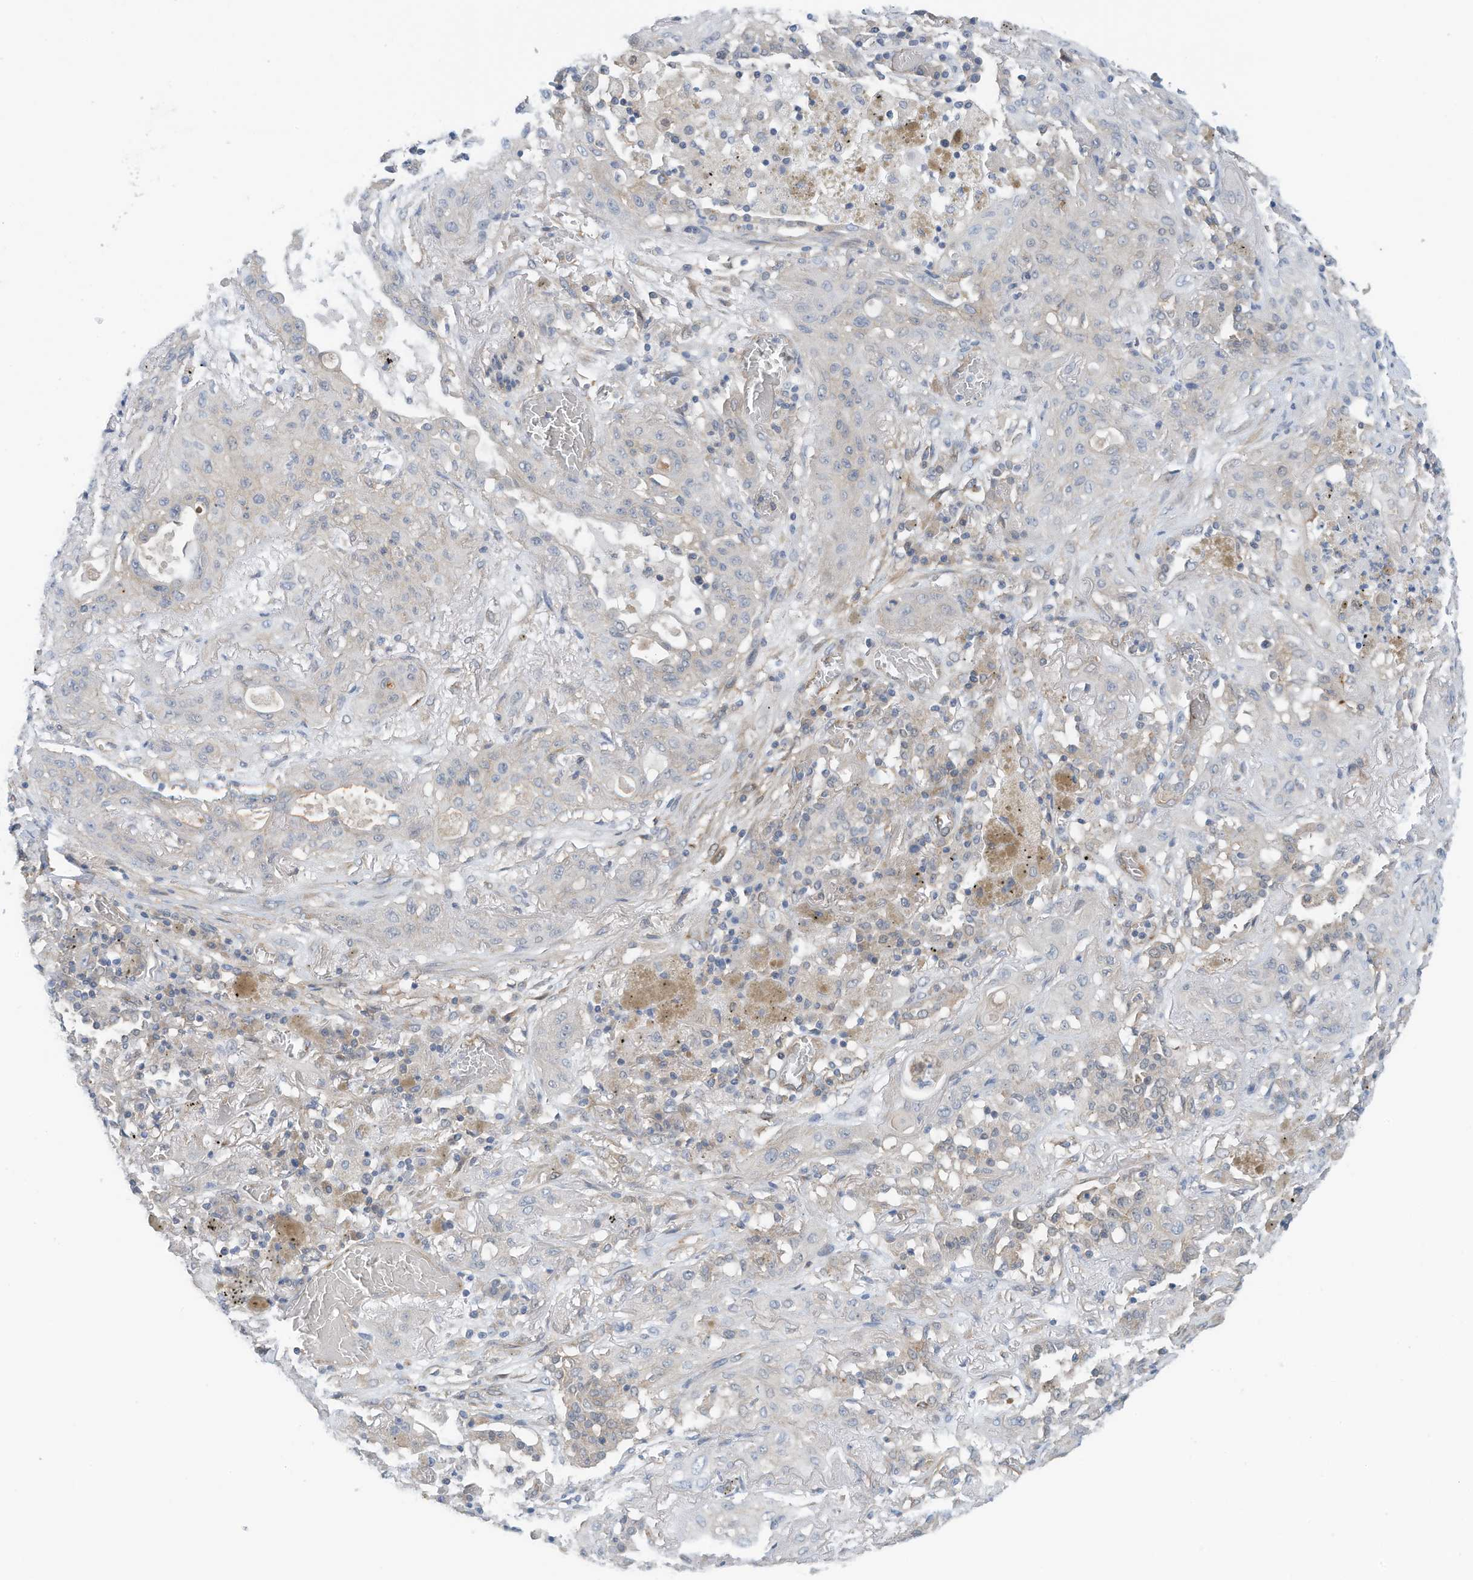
{"staining": {"intensity": "negative", "quantity": "none", "location": "none"}, "tissue": "lung cancer", "cell_type": "Tumor cells", "image_type": "cancer", "snomed": [{"axis": "morphology", "description": "Squamous cell carcinoma, NOS"}, {"axis": "topography", "description": "Lung"}], "caption": "This is an immunohistochemistry image of human lung squamous cell carcinoma. There is no staining in tumor cells.", "gene": "REPS1", "patient": {"sex": "female", "age": 47}}